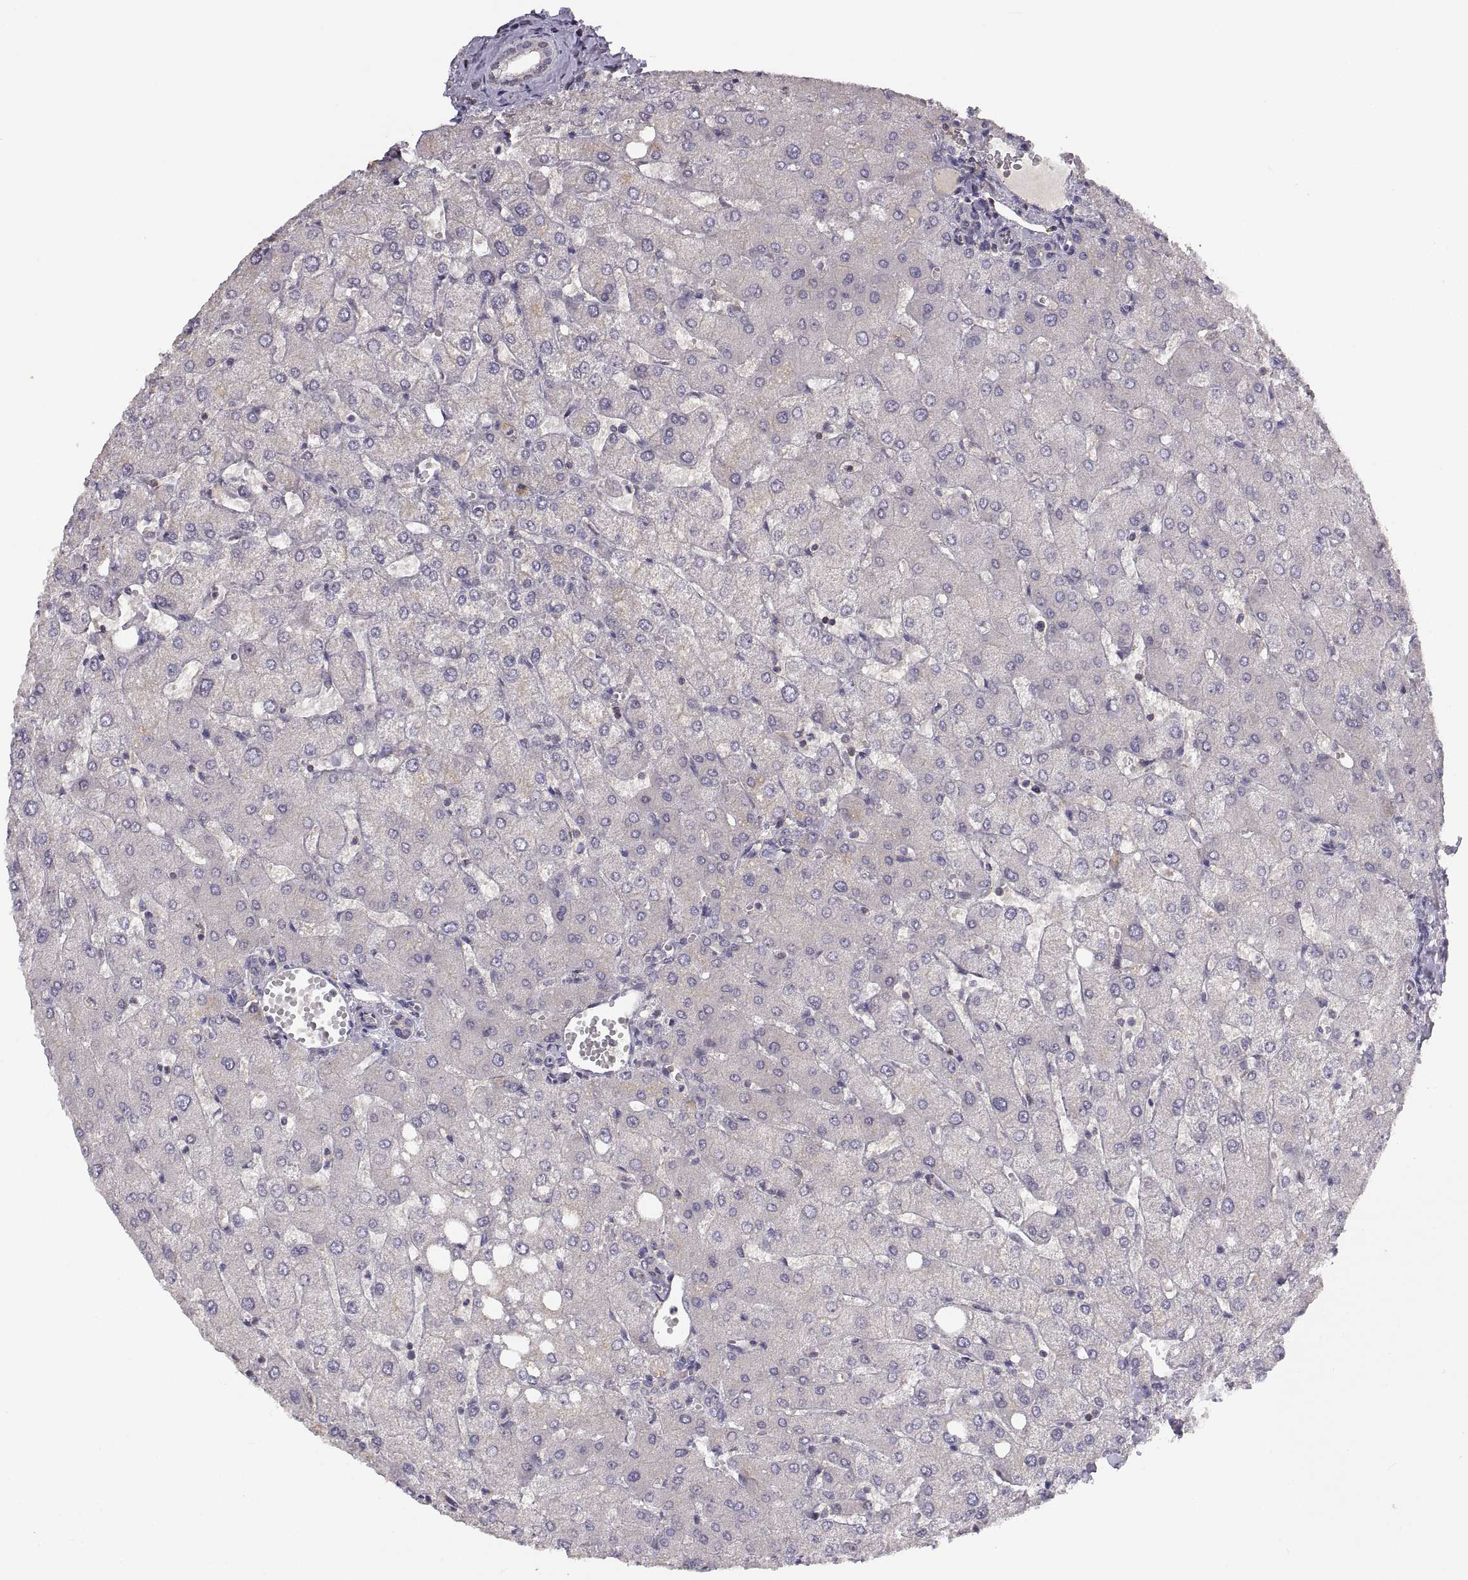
{"staining": {"intensity": "negative", "quantity": "none", "location": "none"}, "tissue": "liver", "cell_type": "Cholangiocytes", "image_type": "normal", "snomed": [{"axis": "morphology", "description": "Normal tissue, NOS"}, {"axis": "topography", "description": "Liver"}], "caption": "A histopathology image of human liver is negative for staining in cholangiocytes. (DAB (3,3'-diaminobenzidine) immunohistochemistry (IHC) visualized using brightfield microscopy, high magnification).", "gene": "NMNAT2", "patient": {"sex": "female", "age": 54}}